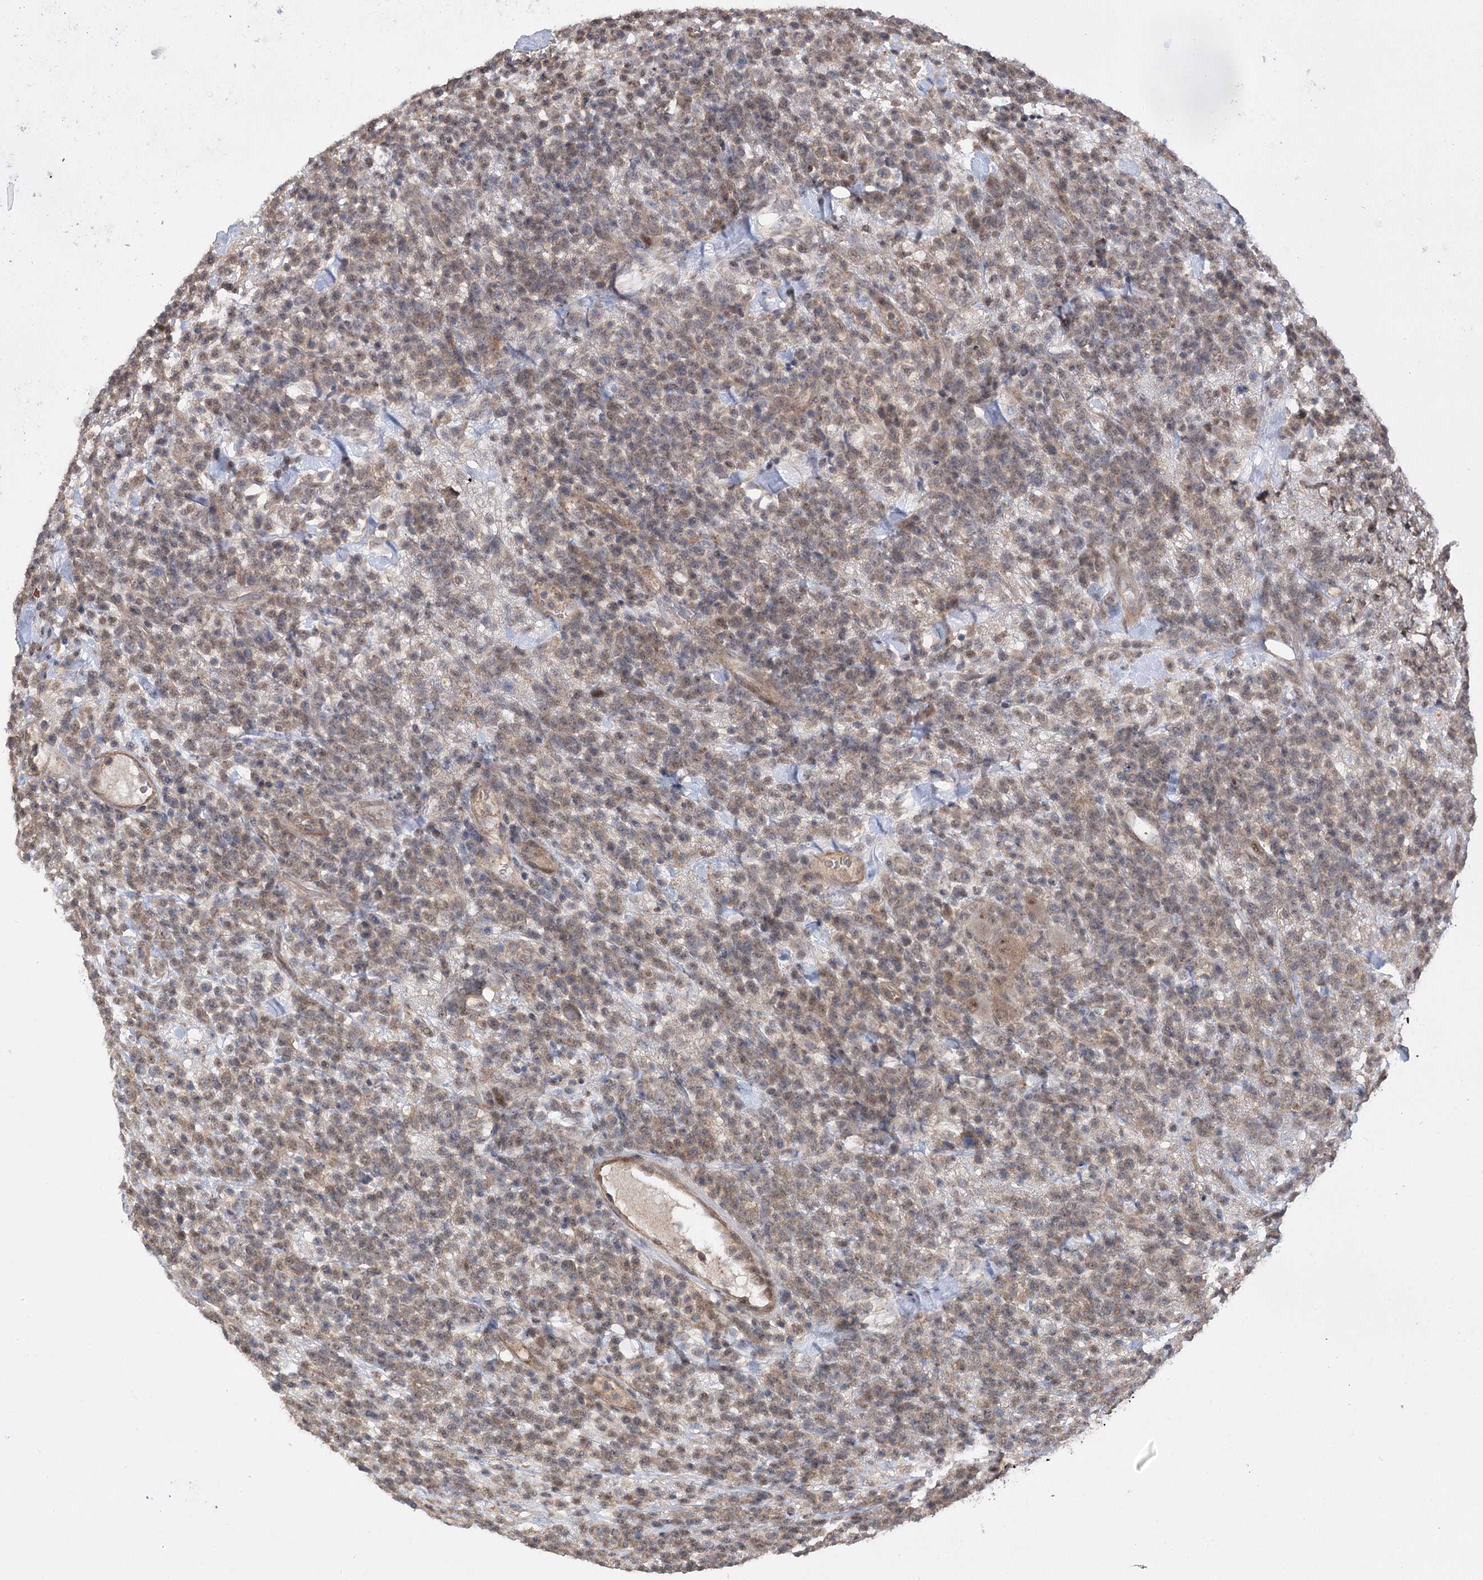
{"staining": {"intensity": "weak", "quantity": "25%-75%", "location": "cytoplasmic/membranous,nuclear"}, "tissue": "lymphoma", "cell_type": "Tumor cells", "image_type": "cancer", "snomed": [{"axis": "morphology", "description": "Malignant lymphoma, non-Hodgkin's type, High grade"}, {"axis": "topography", "description": "Colon"}], "caption": "Tumor cells exhibit low levels of weak cytoplasmic/membranous and nuclear positivity in about 25%-75% of cells in human lymphoma. The staining was performed using DAB (3,3'-diaminobenzidine), with brown indicating positive protein expression. Nuclei are stained blue with hematoxylin.", "gene": "TENM2", "patient": {"sex": "female", "age": 53}}